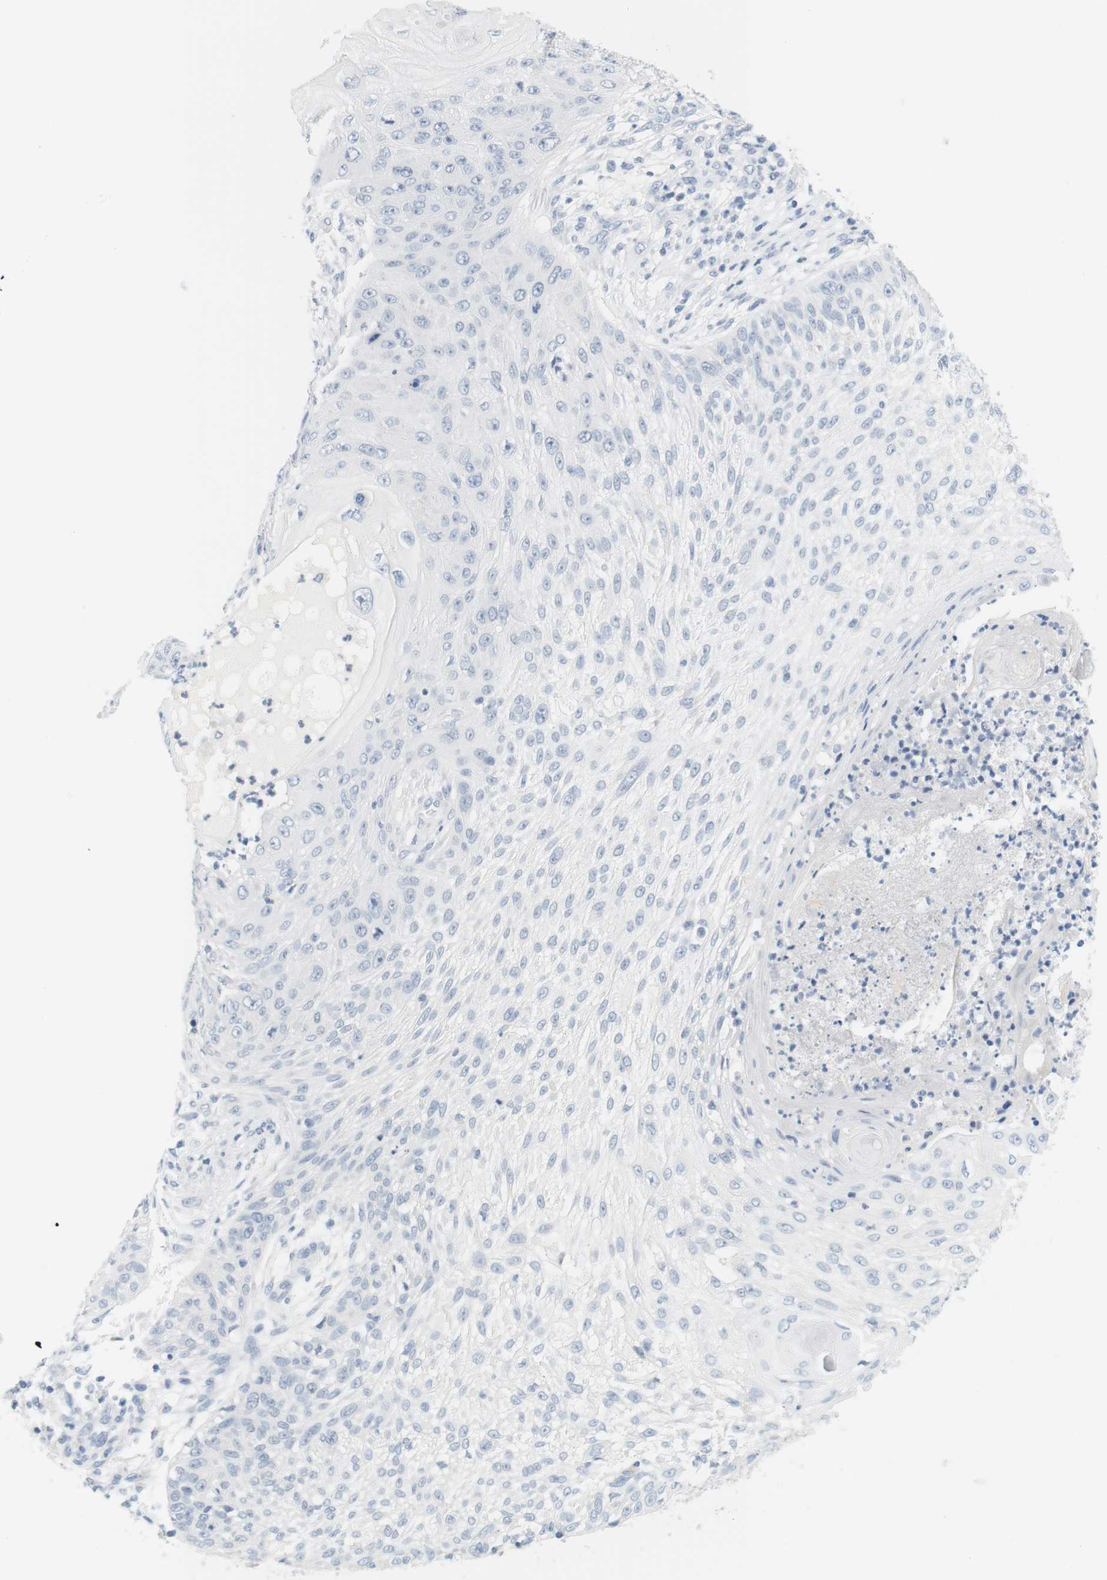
{"staining": {"intensity": "negative", "quantity": "none", "location": "none"}, "tissue": "skin cancer", "cell_type": "Tumor cells", "image_type": "cancer", "snomed": [{"axis": "morphology", "description": "Squamous cell carcinoma, NOS"}, {"axis": "topography", "description": "Skin"}], "caption": "Tumor cells are negative for protein expression in human skin cancer (squamous cell carcinoma).", "gene": "OPRM1", "patient": {"sex": "female", "age": 80}}